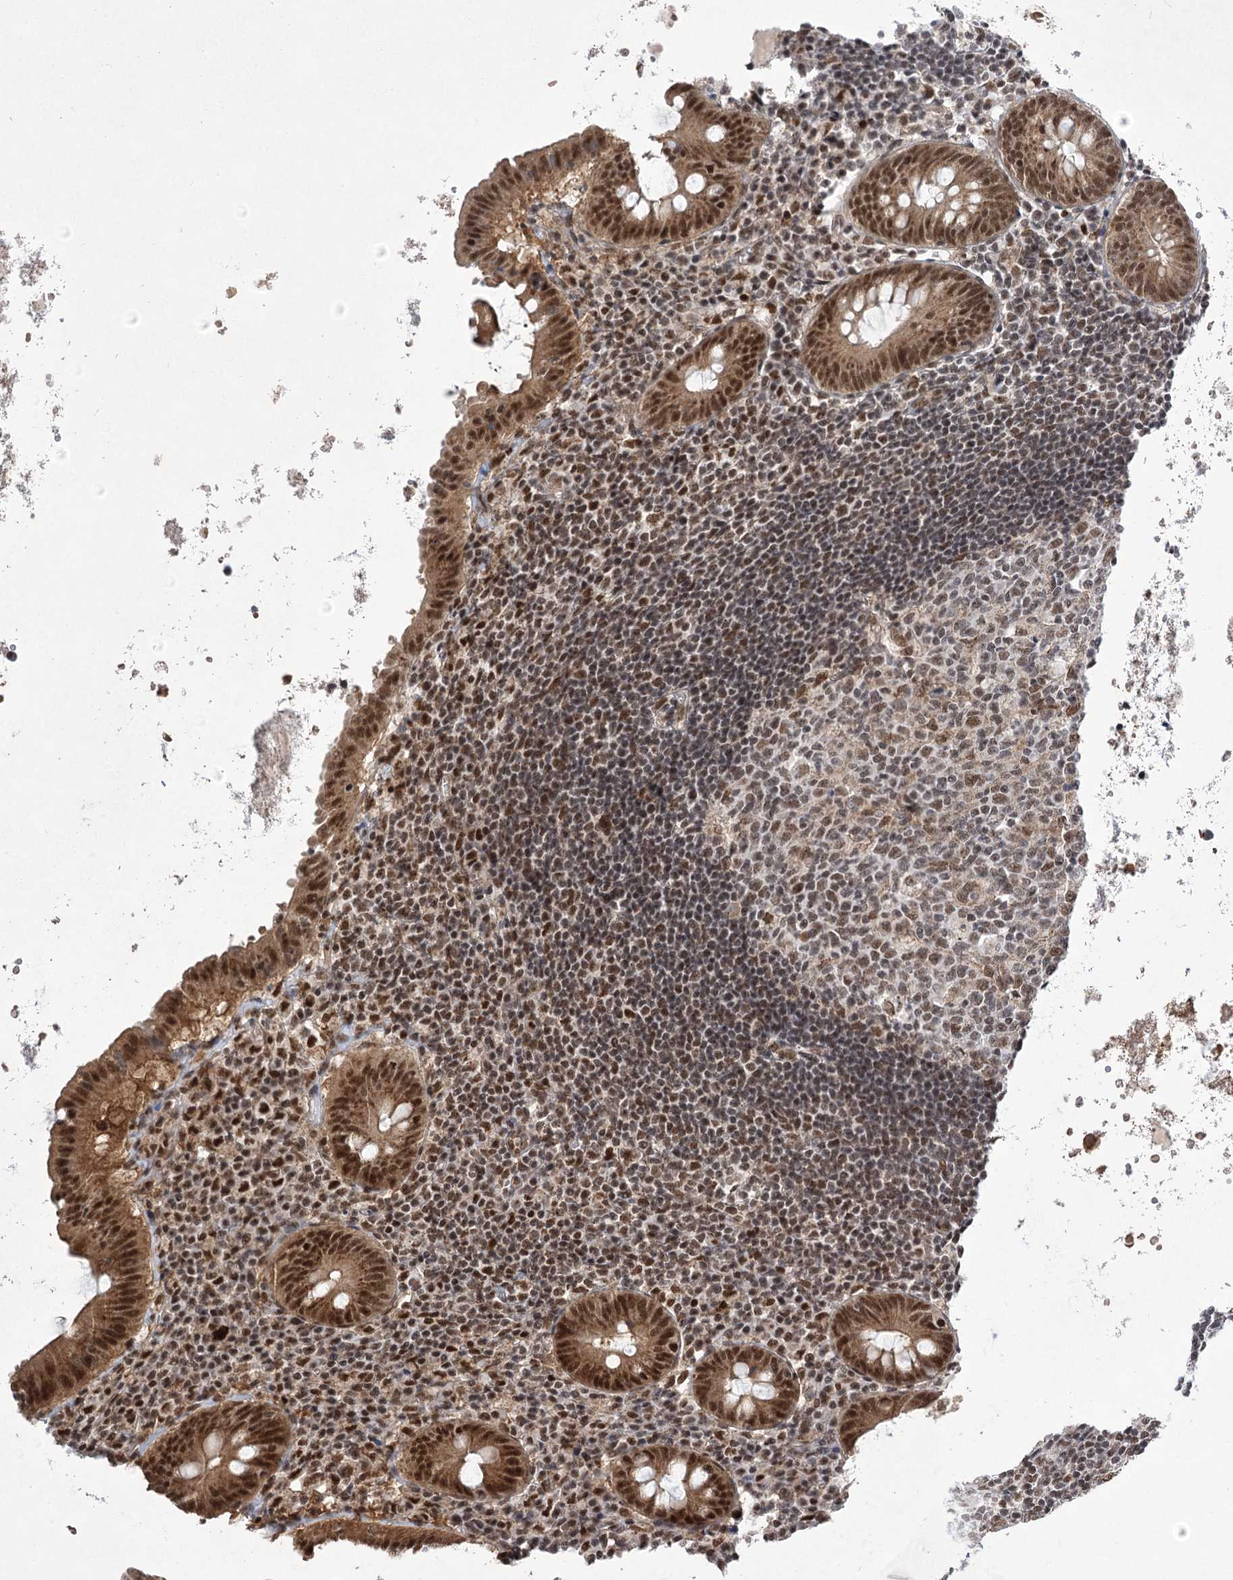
{"staining": {"intensity": "strong", "quantity": ">75%", "location": "cytoplasmic/membranous,nuclear"}, "tissue": "appendix", "cell_type": "Glandular cells", "image_type": "normal", "snomed": [{"axis": "morphology", "description": "Normal tissue, NOS"}, {"axis": "topography", "description": "Appendix"}], "caption": "Protein staining by immunohistochemistry (IHC) displays strong cytoplasmic/membranous,nuclear staining in approximately >75% of glandular cells in benign appendix.", "gene": "ZCCHC8", "patient": {"sex": "female", "age": 54}}